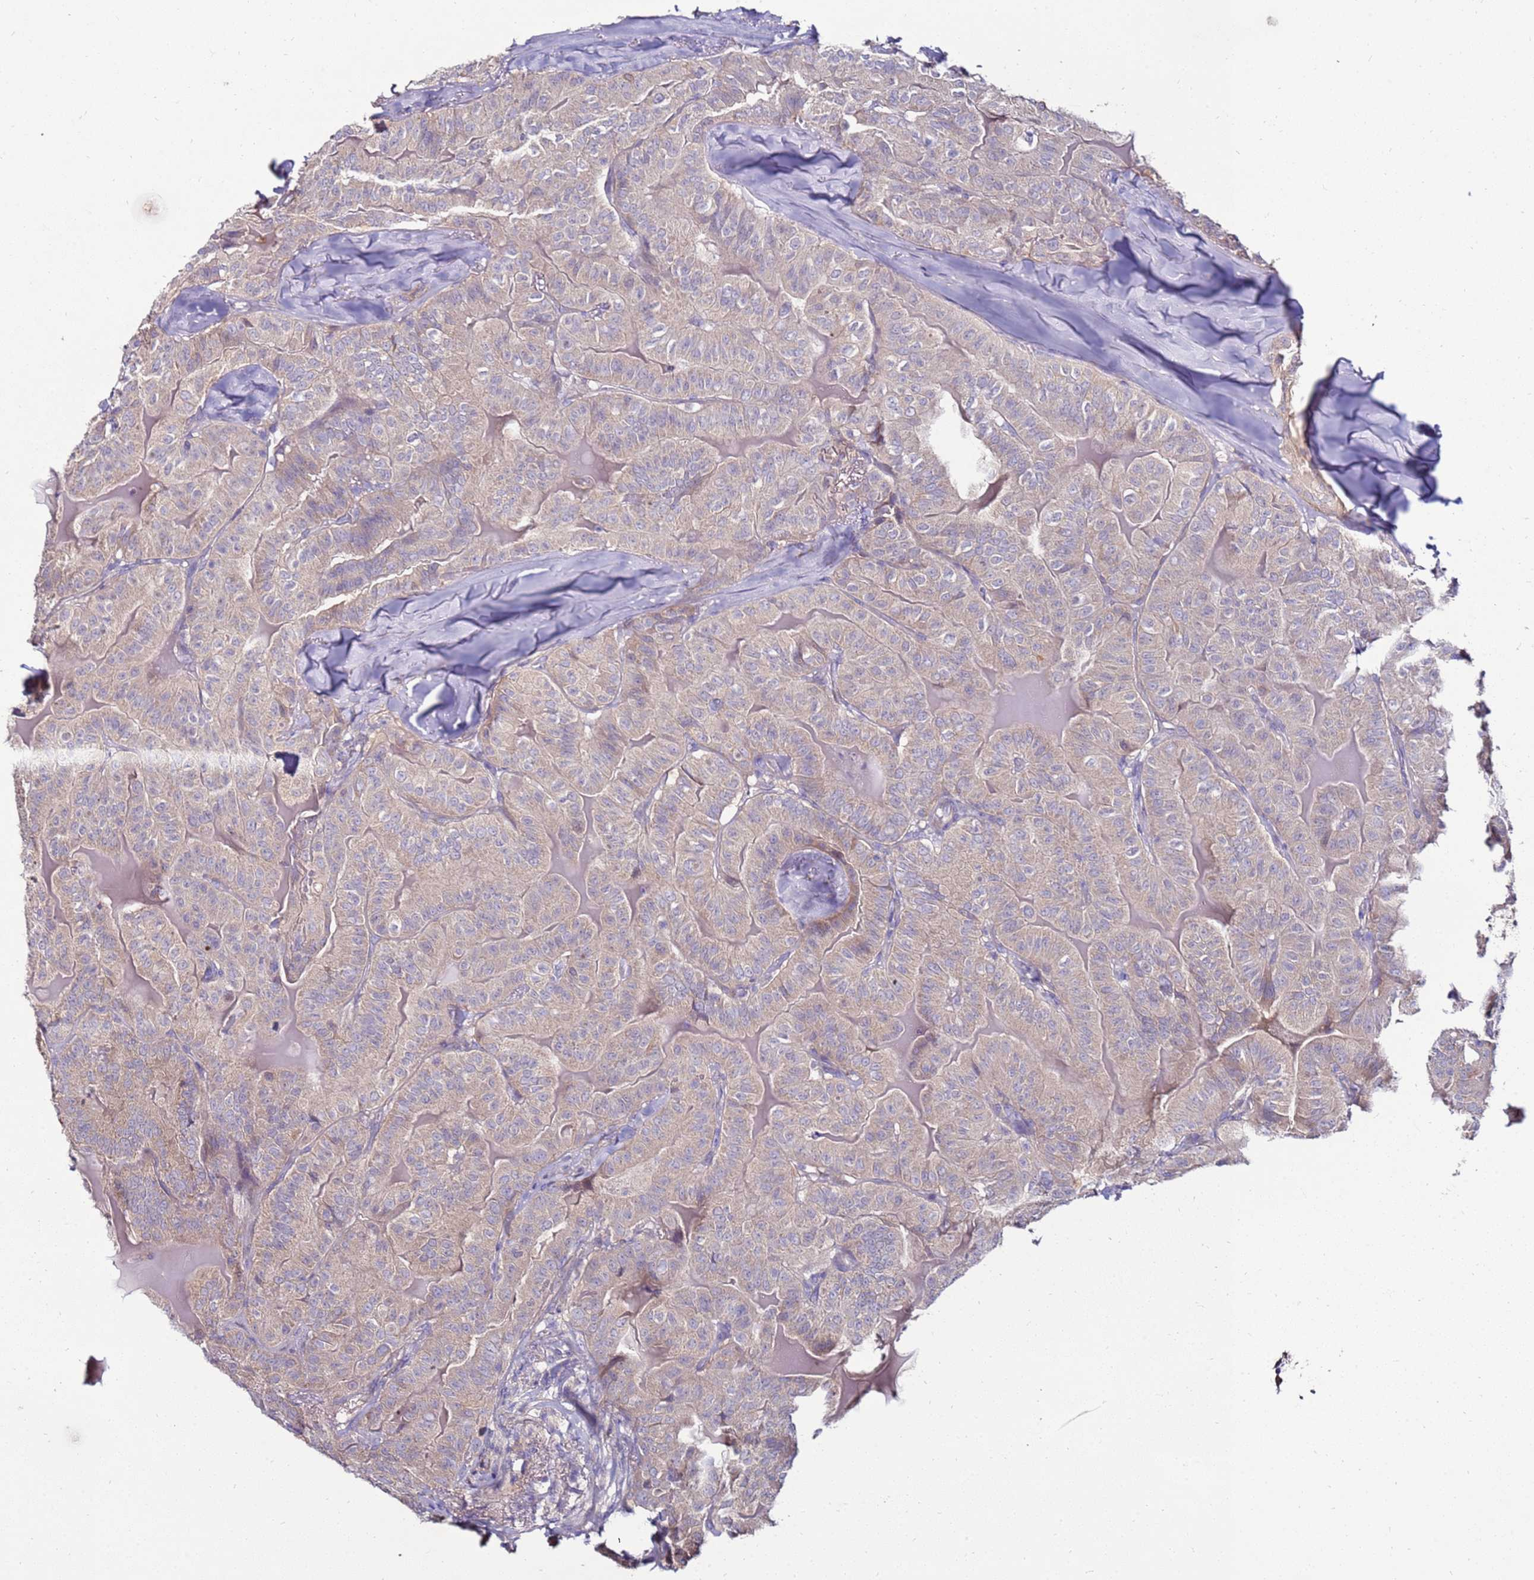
{"staining": {"intensity": "weak", "quantity": "<25%", "location": "cytoplasmic/membranous"}, "tissue": "thyroid cancer", "cell_type": "Tumor cells", "image_type": "cancer", "snomed": [{"axis": "morphology", "description": "Papillary adenocarcinoma, NOS"}, {"axis": "topography", "description": "Thyroid gland"}], "caption": "A histopathology image of thyroid cancer (papillary adenocarcinoma) stained for a protein shows no brown staining in tumor cells. Brightfield microscopy of IHC stained with DAB (3,3'-diaminobenzidine) (brown) and hematoxylin (blue), captured at high magnification.", "gene": "GPN3", "patient": {"sex": "female", "age": 68}}